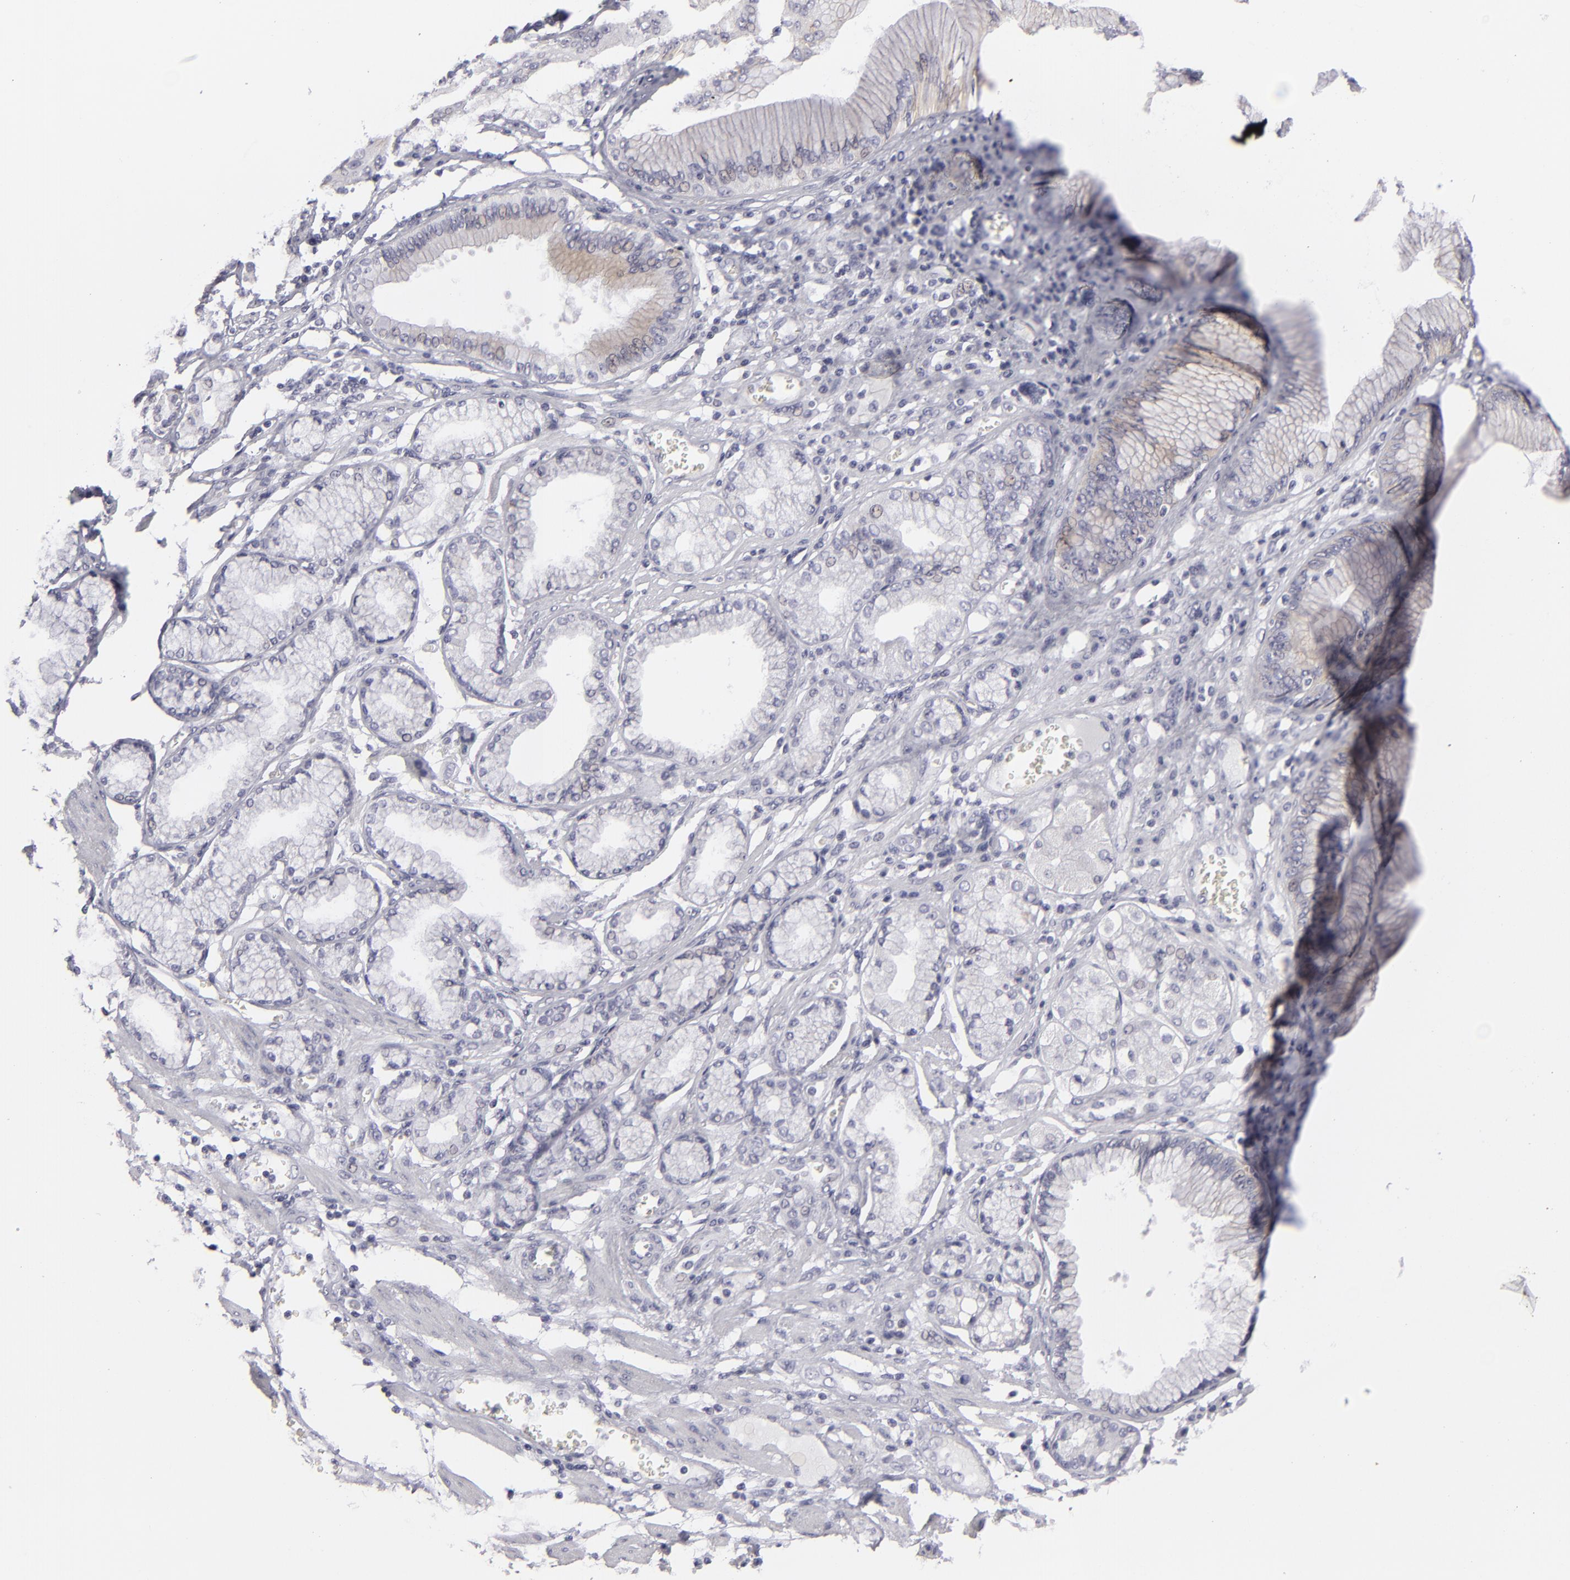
{"staining": {"intensity": "weak", "quantity": "<25%", "location": "cytoplasmic/membranous"}, "tissue": "stomach cancer", "cell_type": "Tumor cells", "image_type": "cancer", "snomed": [{"axis": "morphology", "description": "Adenocarcinoma, NOS"}, {"axis": "topography", "description": "Pancreas"}, {"axis": "topography", "description": "Stomach, upper"}], "caption": "Tumor cells are negative for protein expression in human stomach cancer (adenocarcinoma).", "gene": "JUP", "patient": {"sex": "male", "age": 77}}